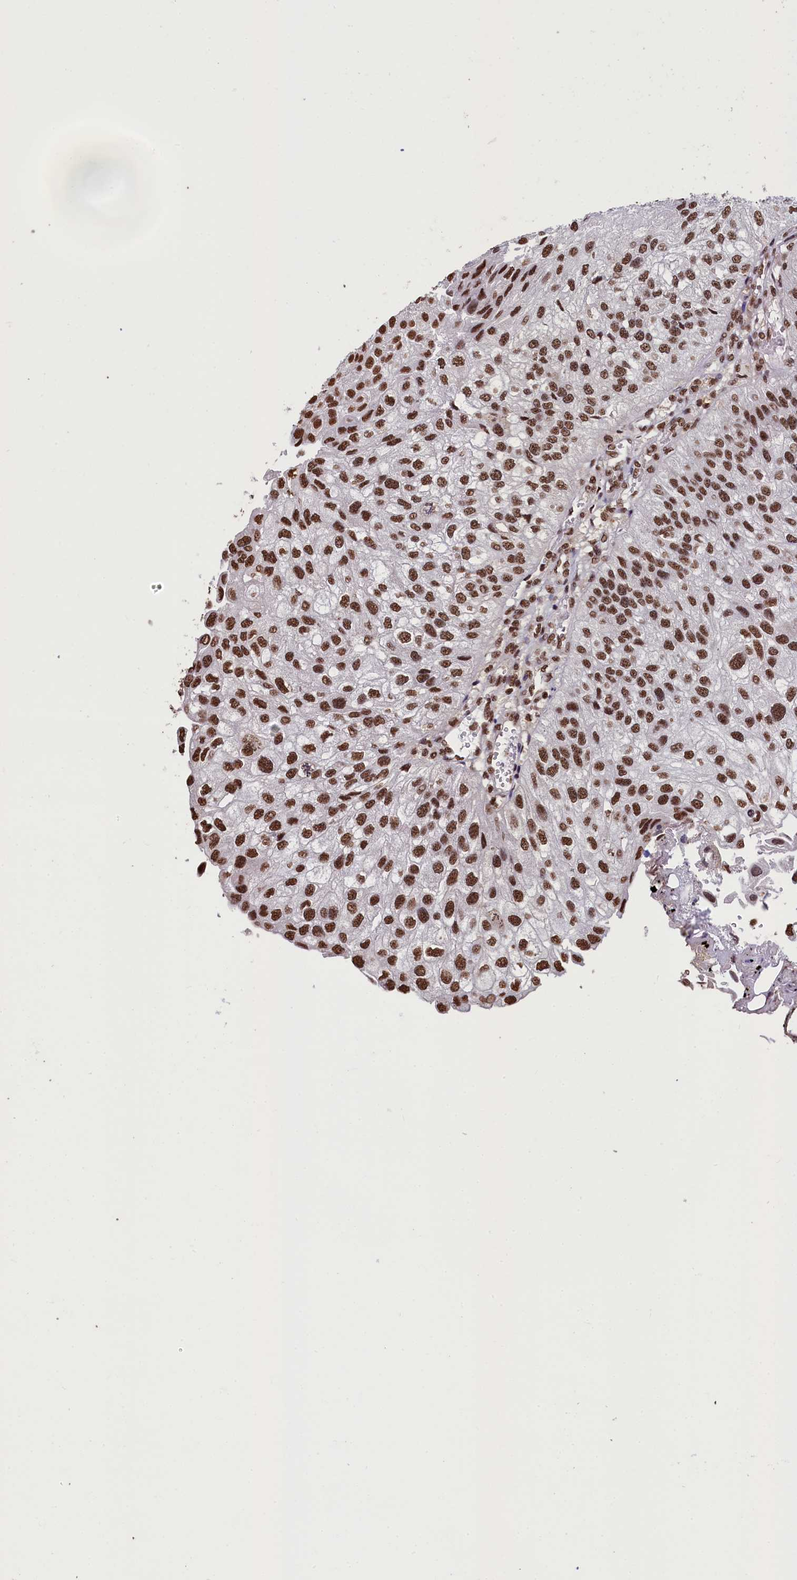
{"staining": {"intensity": "strong", "quantity": ">75%", "location": "nuclear"}, "tissue": "urothelial cancer", "cell_type": "Tumor cells", "image_type": "cancer", "snomed": [{"axis": "morphology", "description": "Urothelial carcinoma, Low grade"}, {"axis": "topography", "description": "Urinary bladder"}], "caption": "A histopathology image of human urothelial cancer stained for a protein demonstrates strong nuclear brown staining in tumor cells. The staining is performed using DAB brown chromogen to label protein expression. The nuclei are counter-stained blue using hematoxylin.", "gene": "SNRPD2", "patient": {"sex": "female", "age": 89}}